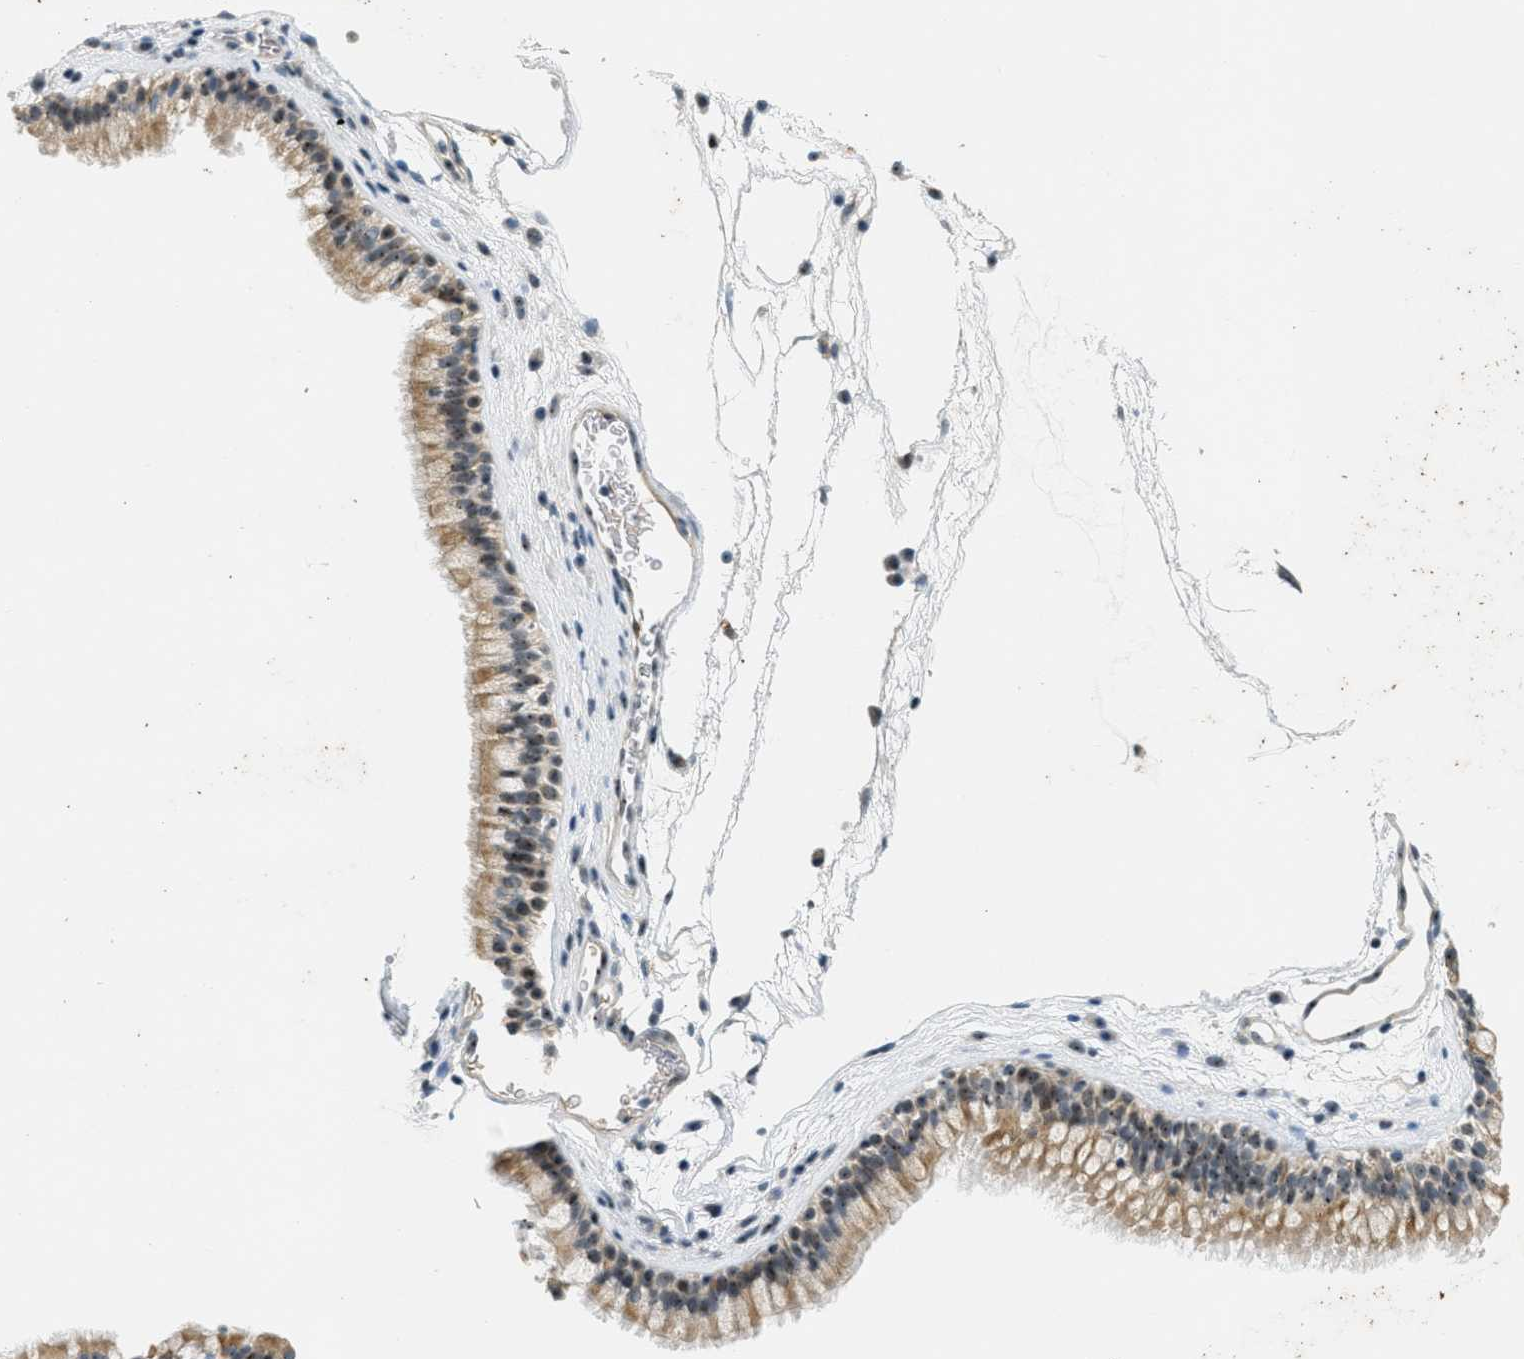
{"staining": {"intensity": "moderate", "quantity": ">75%", "location": "cytoplasmic/membranous"}, "tissue": "nasopharynx", "cell_type": "Respiratory epithelial cells", "image_type": "normal", "snomed": [{"axis": "morphology", "description": "Normal tissue, NOS"}, {"axis": "morphology", "description": "Inflammation, NOS"}, {"axis": "topography", "description": "Nasopharynx"}], "caption": "Immunohistochemistry (IHC) (DAB) staining of normal human nasopharynx reveals moderate cytoplasmic/membranous protein positivity in about >75% of respiratory epithelial cells. (DAB IHC with brightfield microscopy, high magnification).", "gene": "DDX47", "patient": {"sex": "male", "age": 48}}